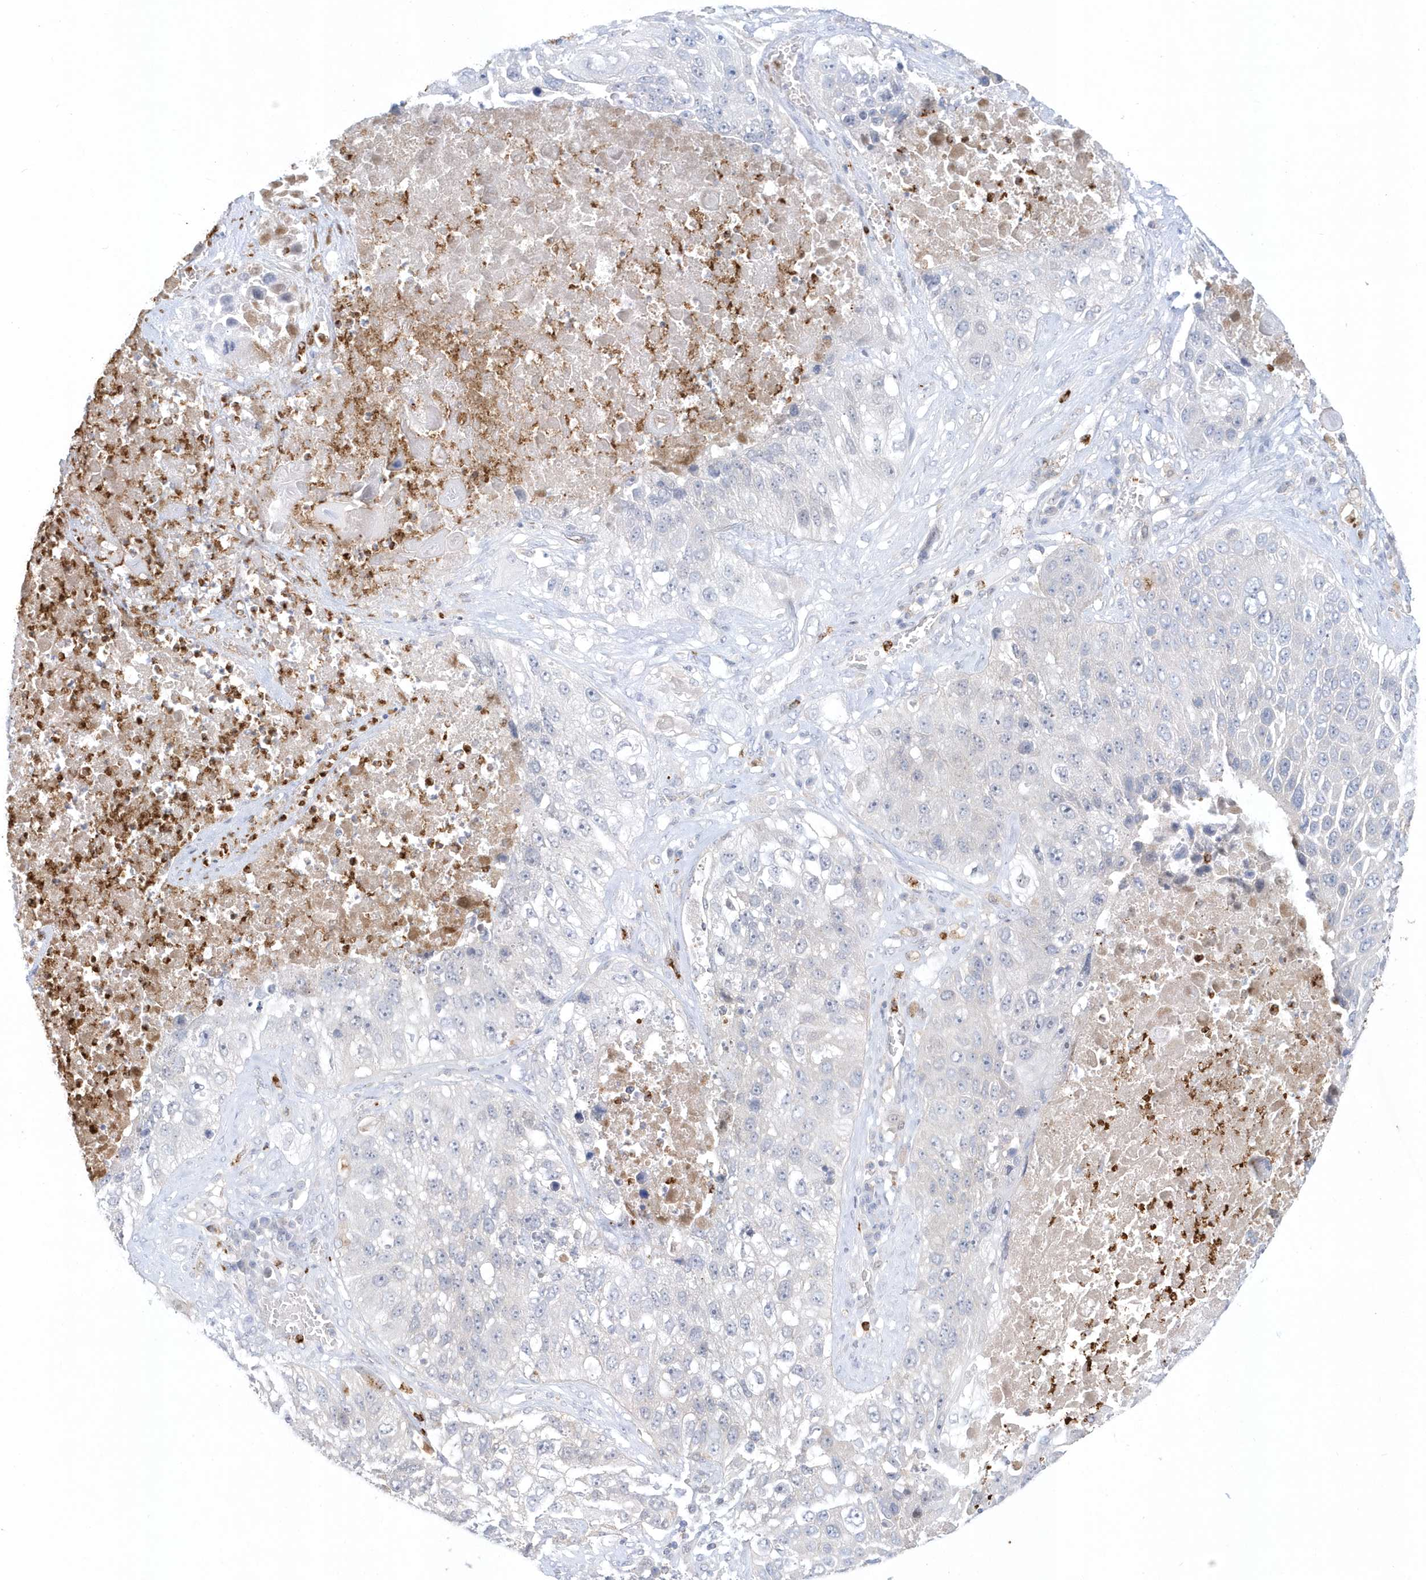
{"staining": {"intensity": "negative", "quantity": "none", "location": "none"}, "tissue": "lung cancer", "cell_type": "Tumor cells", "image_type": "cancer", "snomed": [{"axis": "morphology", "description": "Squamous cell carcinoma, NOS"}, {"axis": "topography", "description": "Lung"}], "caption": "Immunohistochemical staining of human lung cancer (squamous cell carcinoma) demonstrates no significant positivity in tumor cells.", "gene": "RNF7", "patient": {"sex": "male", "age": 61}}